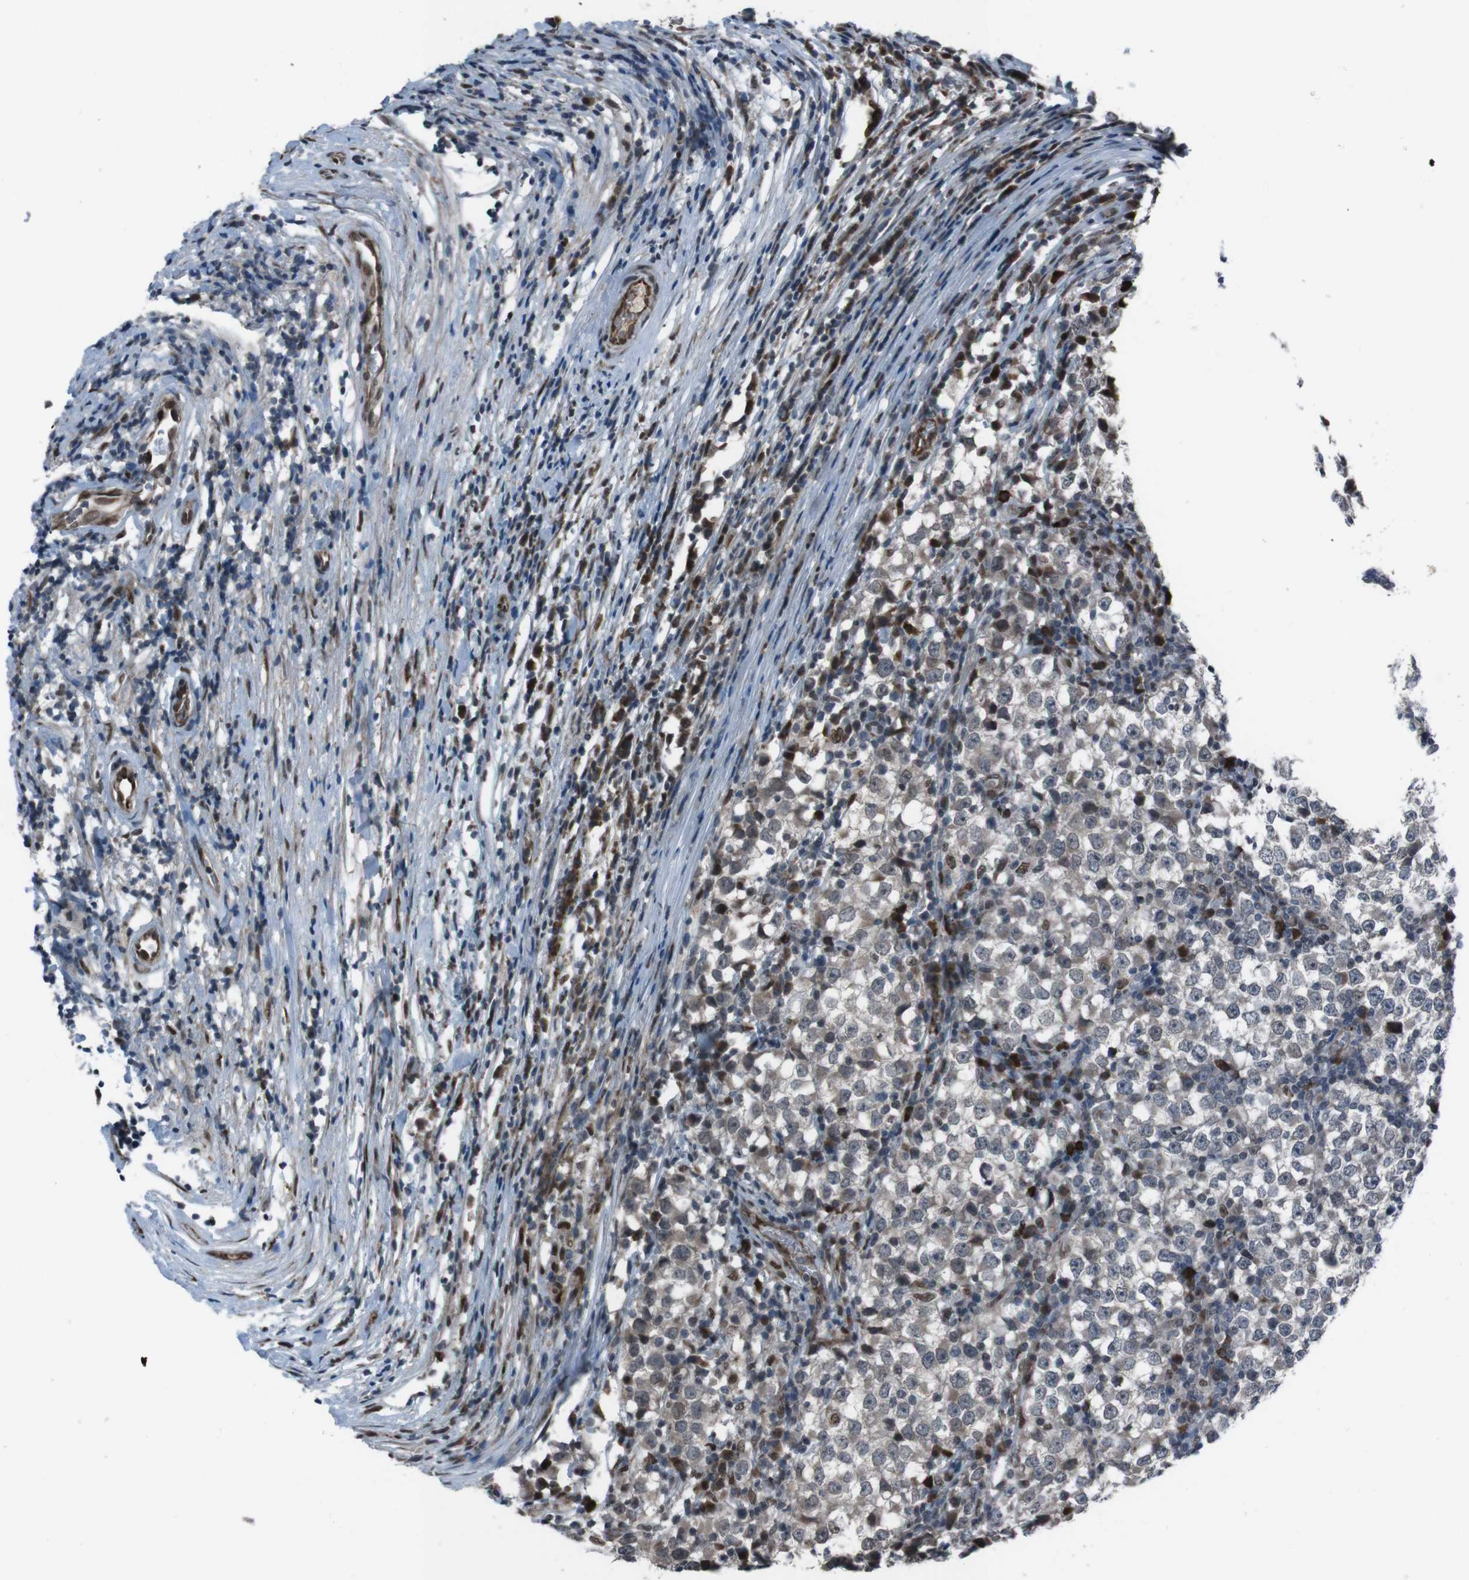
{"staining": {"intensity": "weak", "quantity": "<25%", "location": "cytoplasmic/membranous"}, "tissue": "testis cancer", "cell_type": "Tumor cells", "image_type": "cancer", "snomed": [{"axis": "morphology", "description": "Seminoma, NOS"}, {"axis": "topography", "description": "Testis"}], "caption": "A high-resolution histopathology image shows immunohistochemistry staining of testis cancer, which shows no significant positivity in tumor cells.", "gene": "SS18L1", "patient": {"sex": "male", "age": 65}}